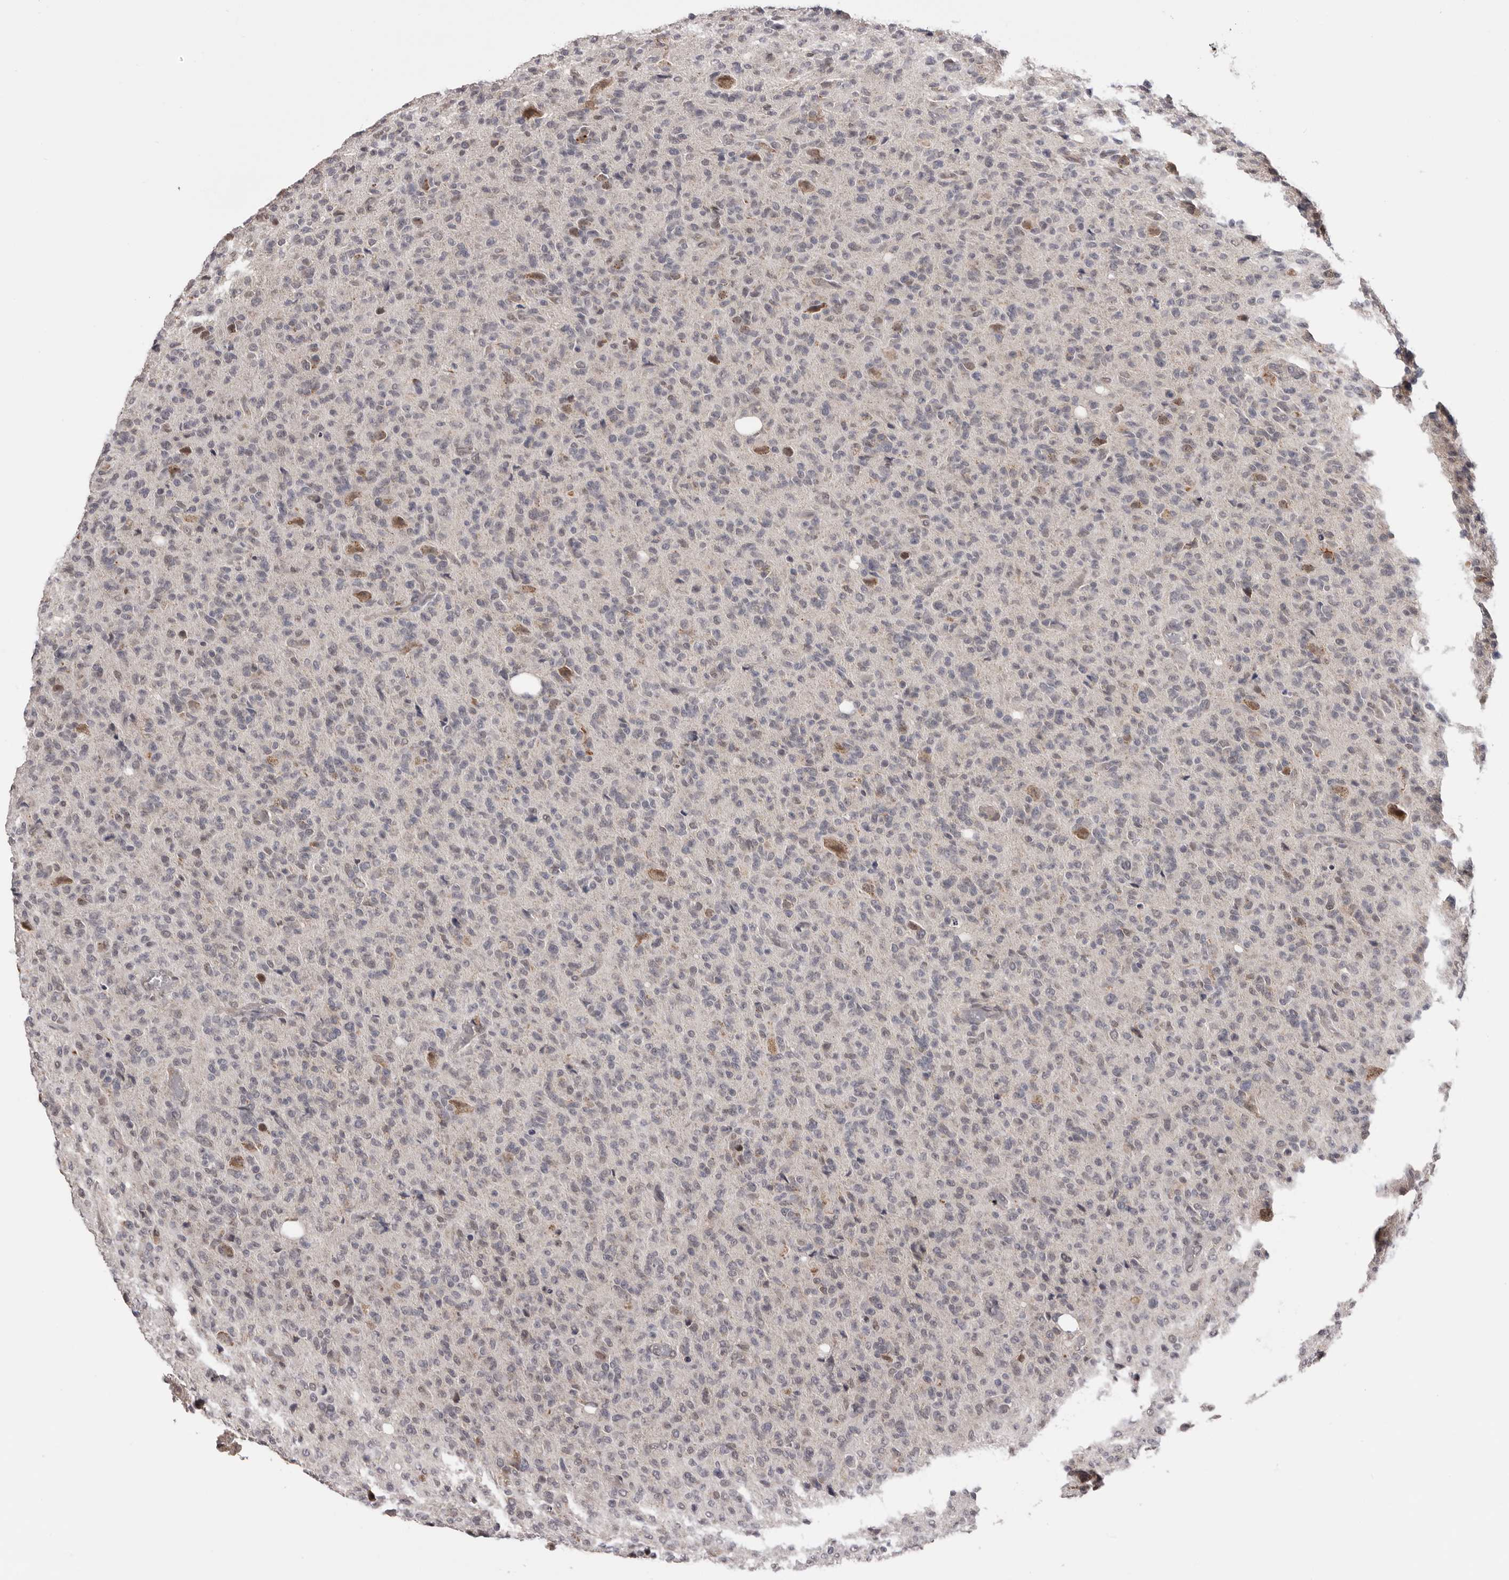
{"staining": {"intensity": "weak", "quantity": "<25%", "location": "nuclear"}, "tissue": "glioma", "cell_type": "Tumor cells", "image_type": "cancer", "snomed": [{"axis": "morphology", "description": "Glioma, malignant, High grade"}, {"axis": "topography", "description": "Brain"}], "caption": "IHC micrograph of neoplastic tissue: glioma stained with DAB (3,3'-diaminobenzidine) displays no significant protein positivity in tumor cells.", "gene": "MOGAT2", "patient": {"sex": "female", "age": 57}}